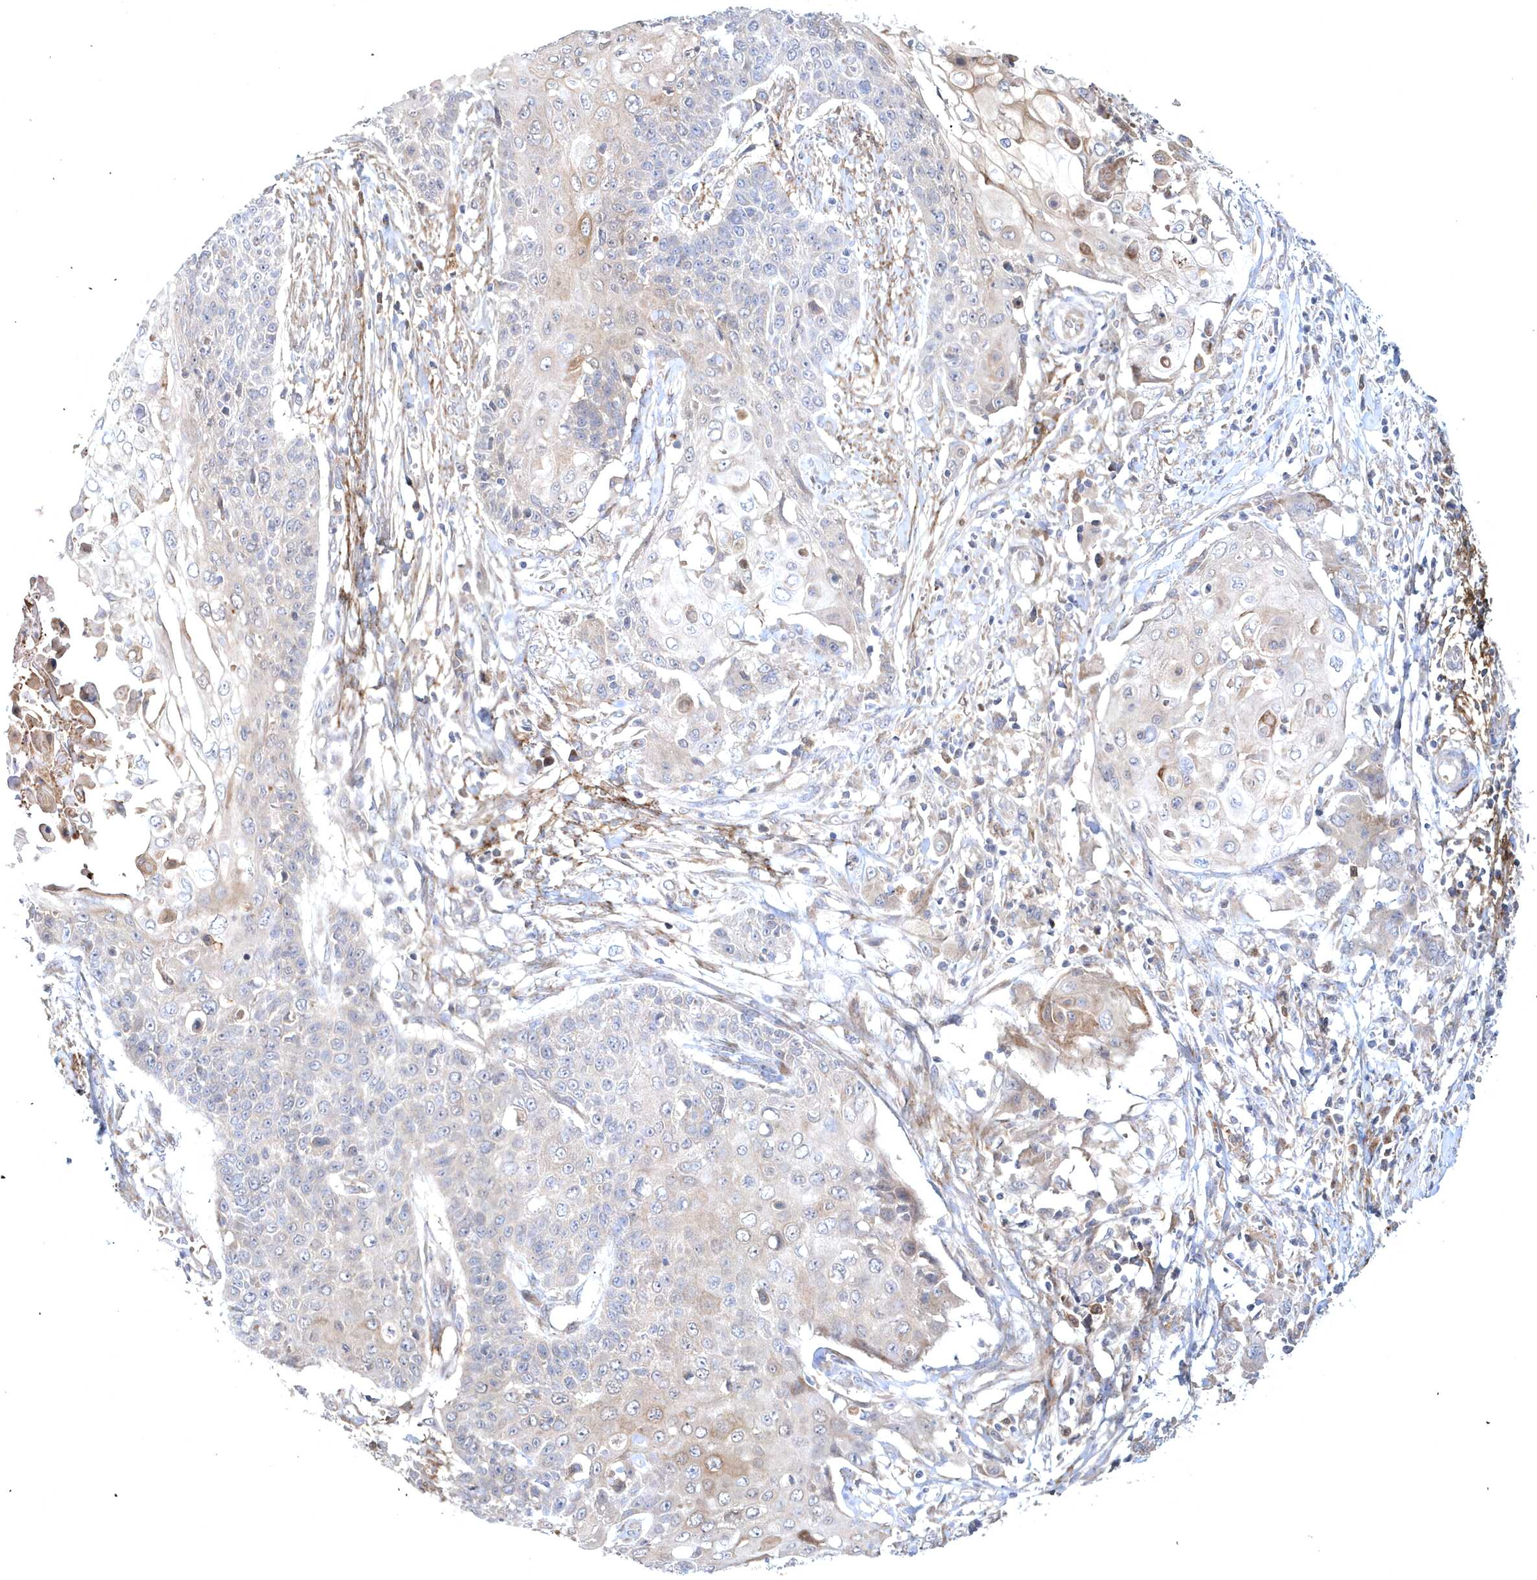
{"staining": {"intensity": "weak", "quantity": "25%-75%", "location": "cytoplasmic/membranous"}, "tissue": "cervical cancer", "cell_type": "Tumor cells", "image_type": "cancer", "snomed": [{"axis": "morphology", "description": "Squamous cell carcinoma, NOS"}, {"axis": "topography", "description": "Cervix"}], "caption": "Human squamous cell carcinoma (cervical) stained with a brown dye displays weak cytoplasmic/membranous positive expression in about 25%-75% of tumor cells.", "gene": "HMGCS1", "patient": {"sex": "female", "age": 39}}